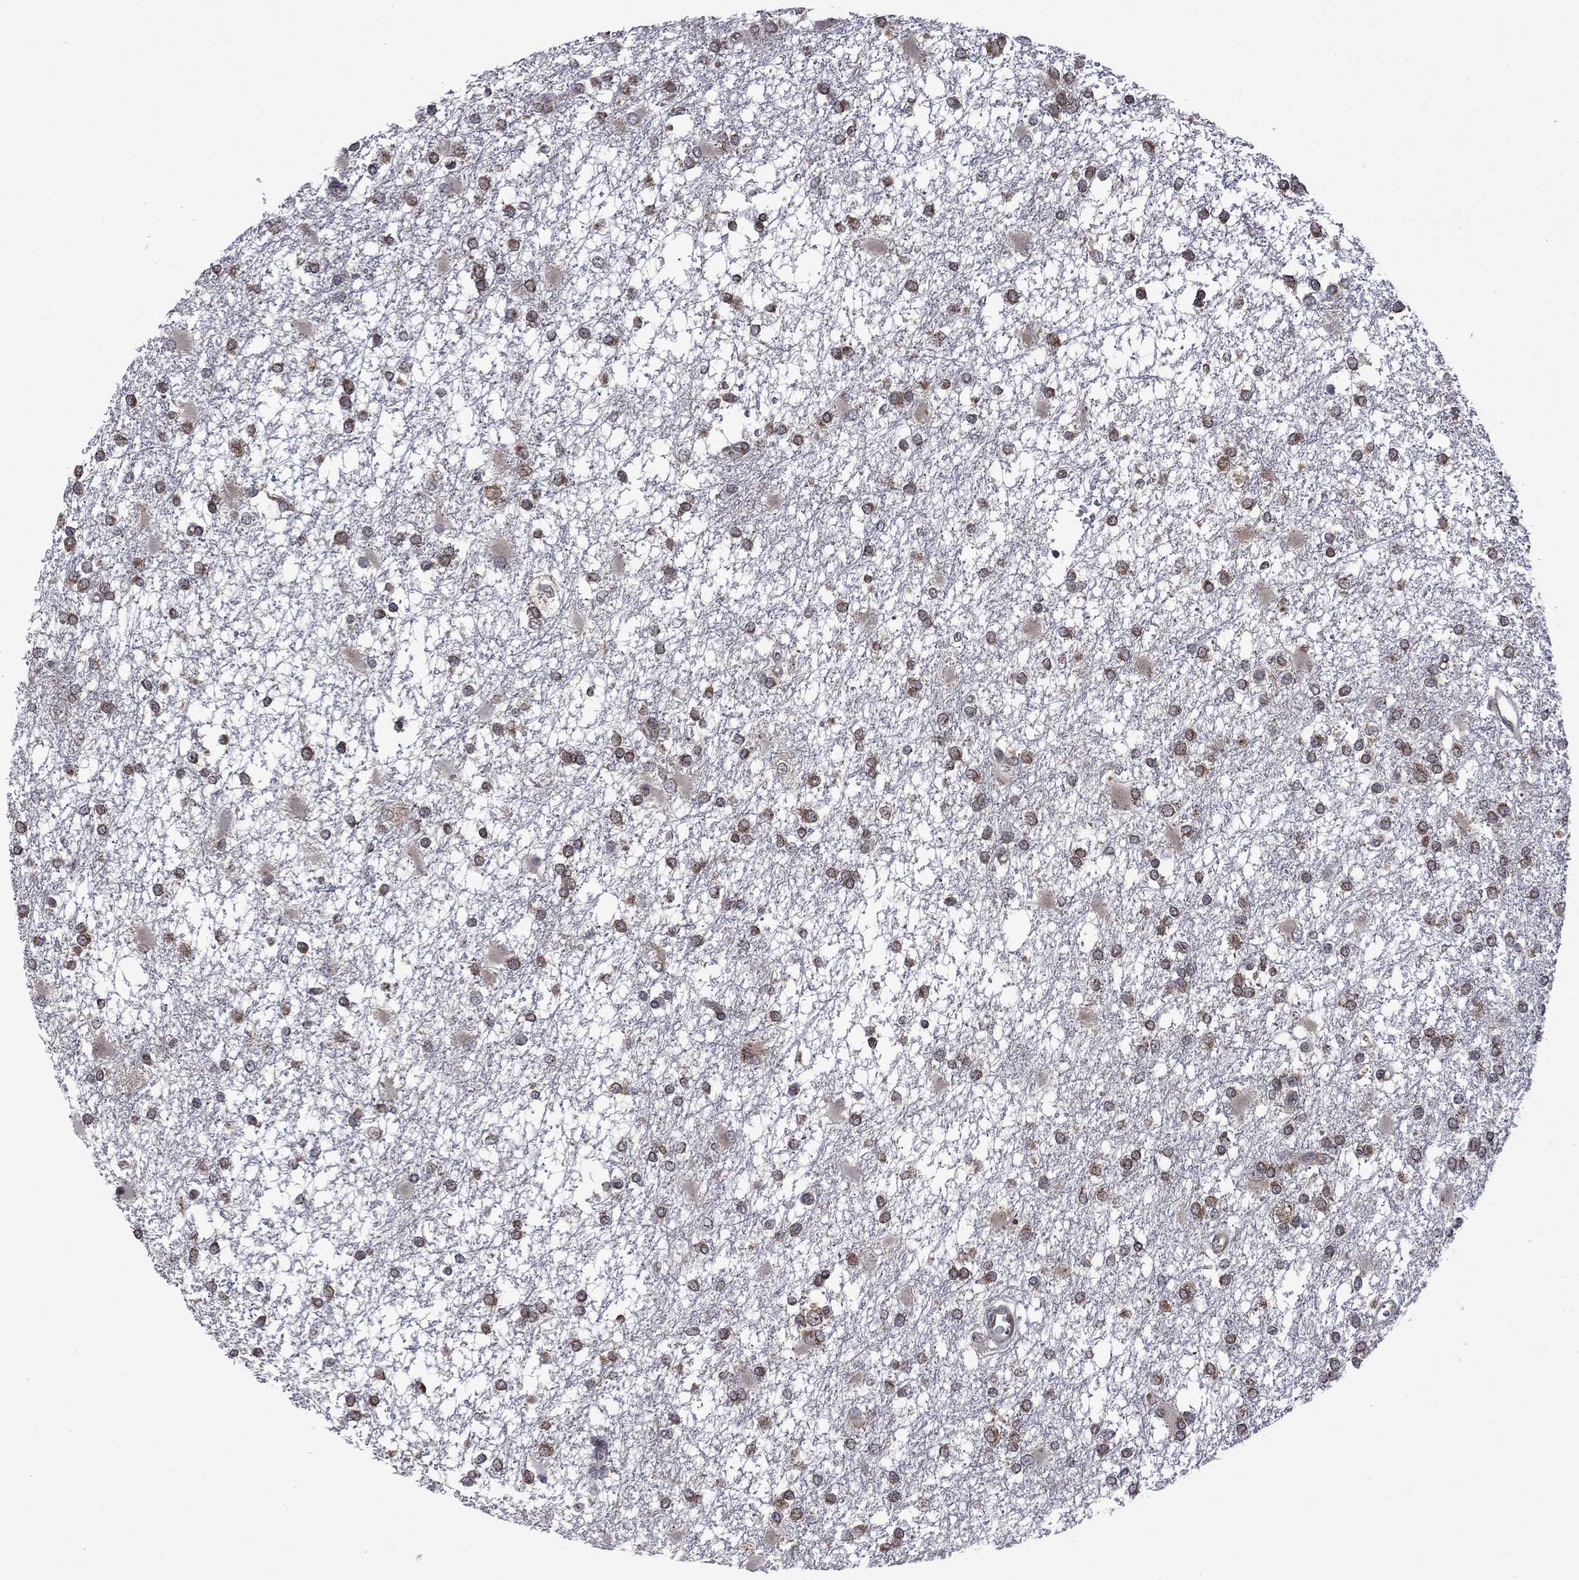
{"staining": {"intensity": "strong", "quantity": ">75%", "location": "cytoplasmic/membranous"}, "tissue": "glioma", "cell_type": "Tumor cells", "image_type": "cancer", "snomed": [{"axis": "morphology", "description": "Glioma, malignant, High grade"}, {"axis": "topography", "description": "Cerebral cortex"}], "caption": "Protein staining demonstrates strong cytoplasmic/membranous expression in about >75% of tumor cells in glioma.", "gene": "NAA50", "patient": {"sex": "male", "age": 79}}